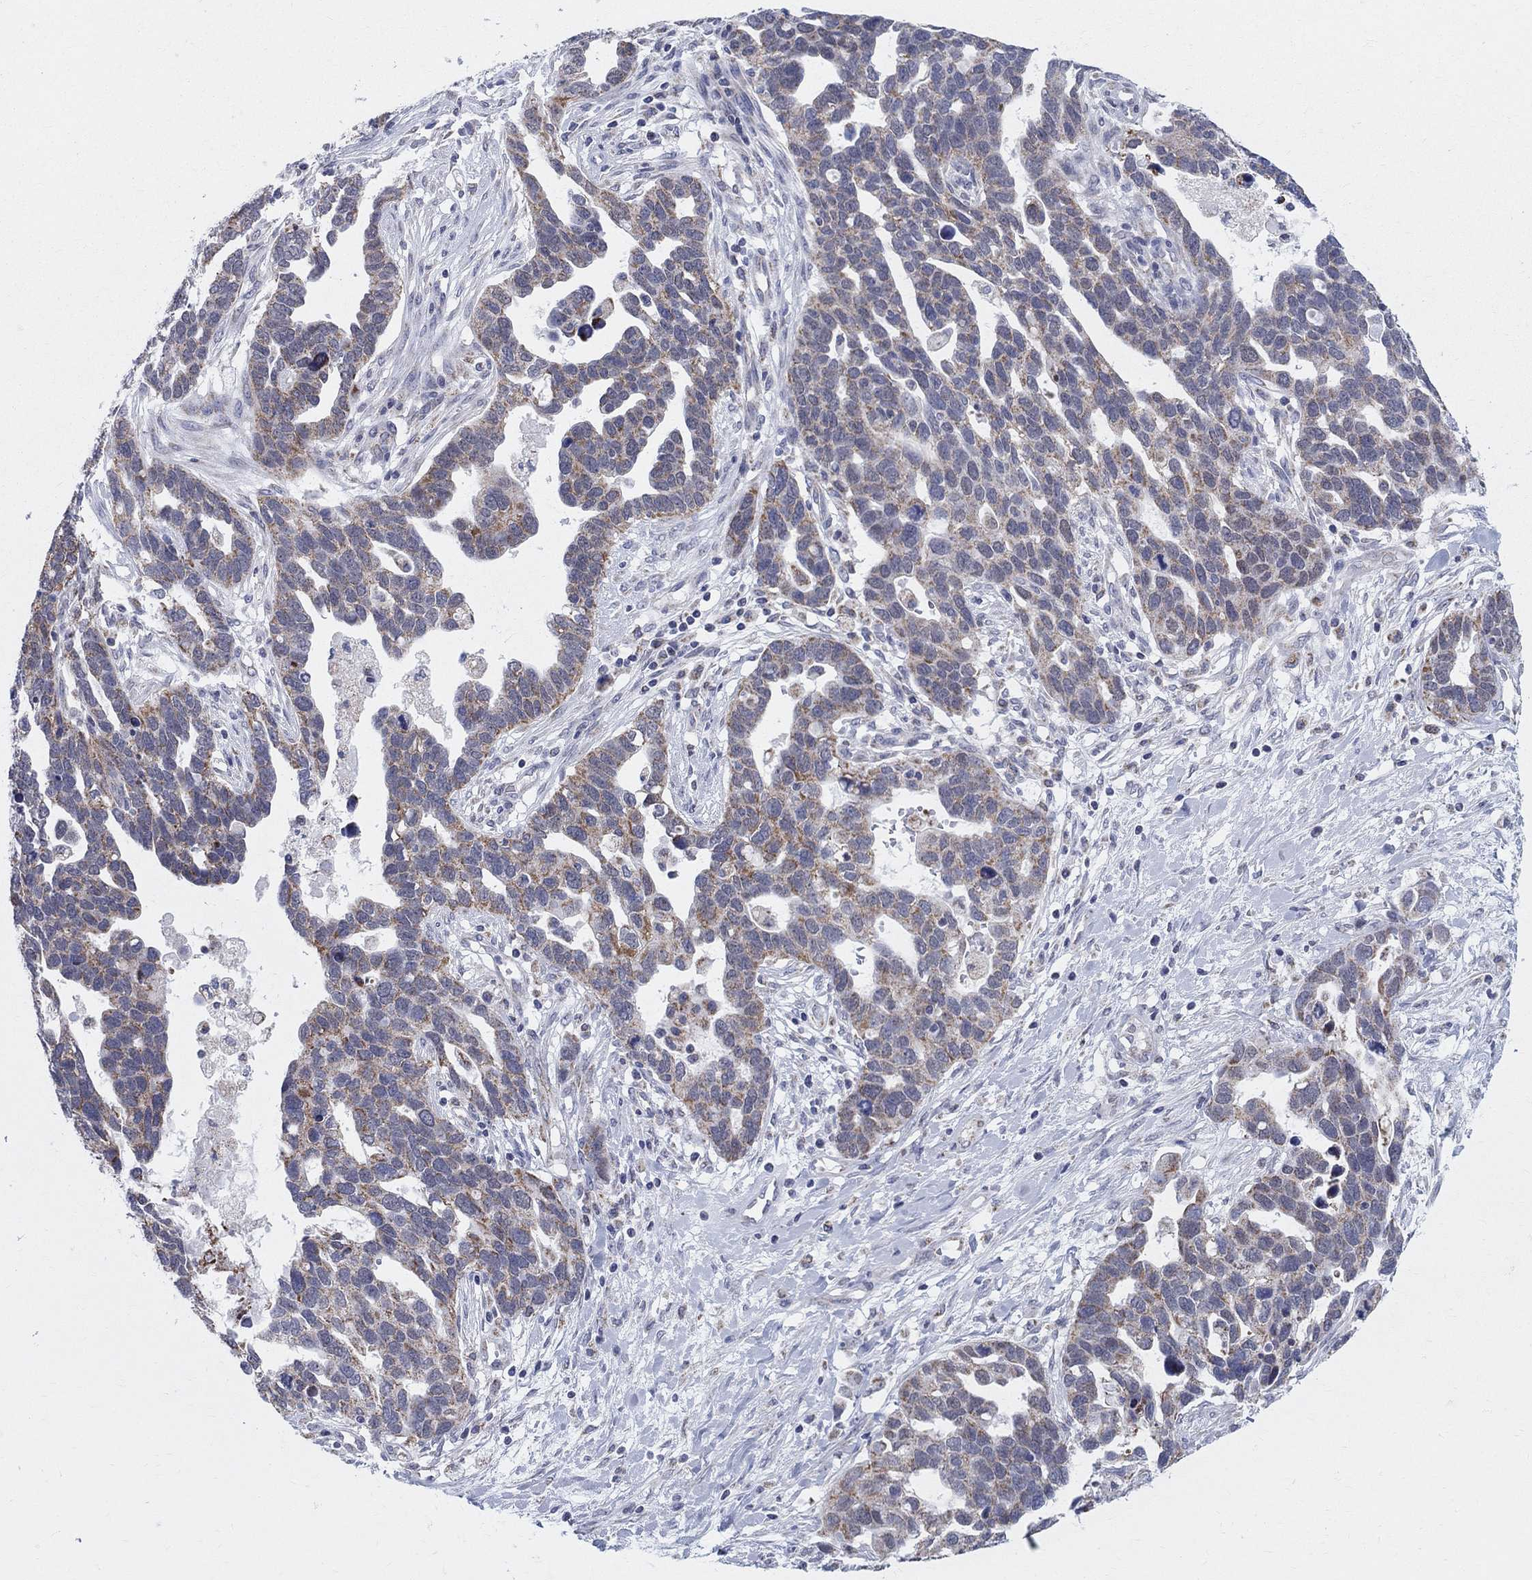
{"staining": {"intensity": "moderate", "quantity": "<25%", "location": "cytoplasmic/membranous"}, "tissue": "ovarian cancer", "cell_type": "Tumor cells", "image_type": "cancer", "snomed": [{"axis": "morphology", "description": "Cystadenocarcinoma, serous, NOS"}, {"axis": "topography", "description": "Ovary"}], "caption": "Tumor cells exhibit low levels of moderate cytoplasmic/membranous positivity in about <25% of cells in serous cystadenocarcinoma (ovarian).", "gene": "KISS1R", "patient": {"sex": "female", "age": 54}}